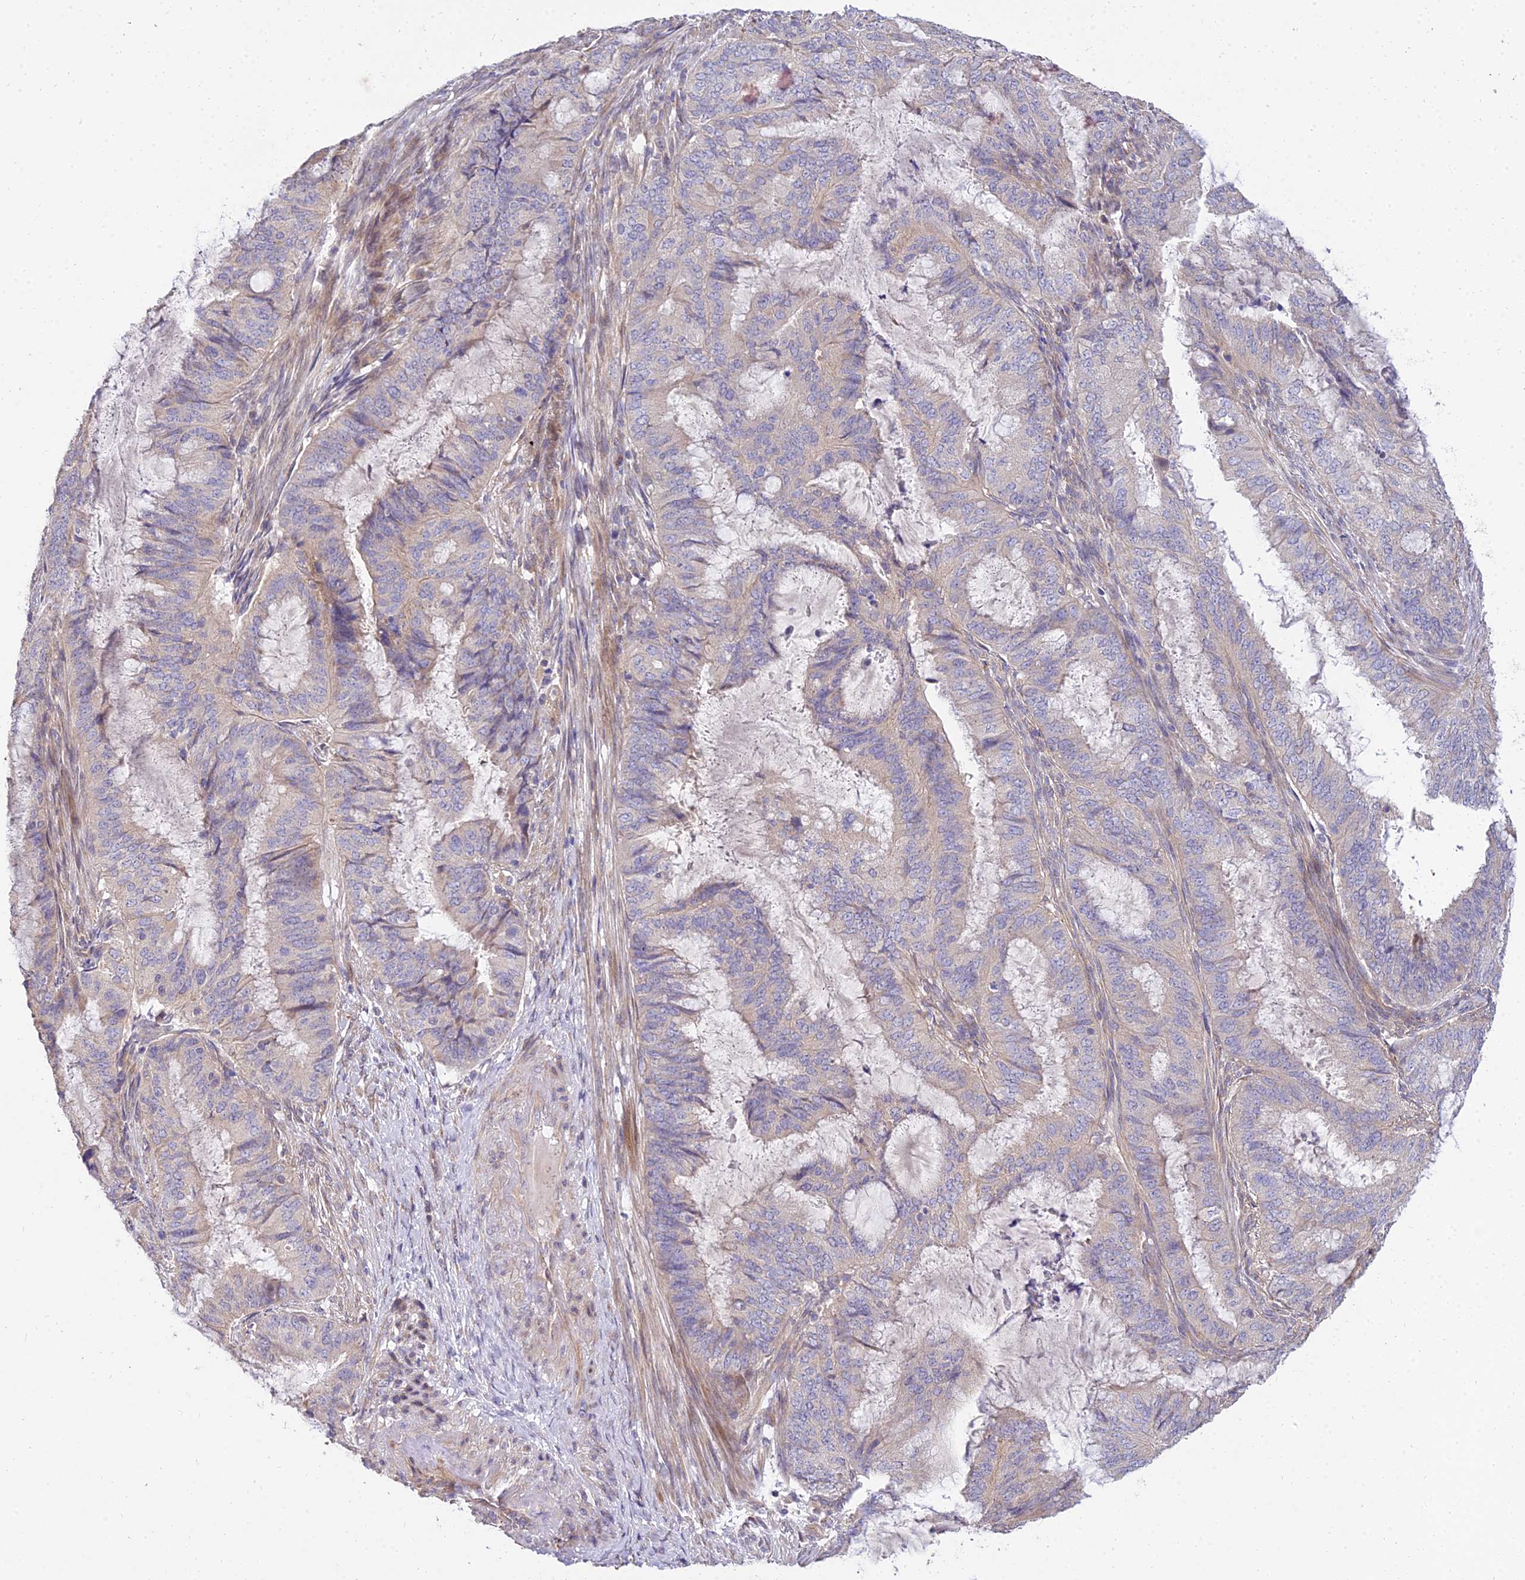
{"staining": {"intensity": "weak", "quantity": "25%-75%", "location": "cytoplasmic/membranous"}, "tissue": "endometrial cancer", "cell_type": "Tumor cells", "image_type": "cancer", "snomed": [{"axis": "morphology", "description": "Adenocarcinoma, NOS"}, {"axis": "topography", "description": "Endometrium"}], "caption": "Protein expression analysis of human adenocarcinoma (endometrial) reveals weak cytoplasmic/membranous staining in about 25%-75% of tumor cells. (DAB IHC, brown staining for protein, blue staining for nuclei).", "gene": "ARL8B", "patient": {"sex": "female", "age": 51}}